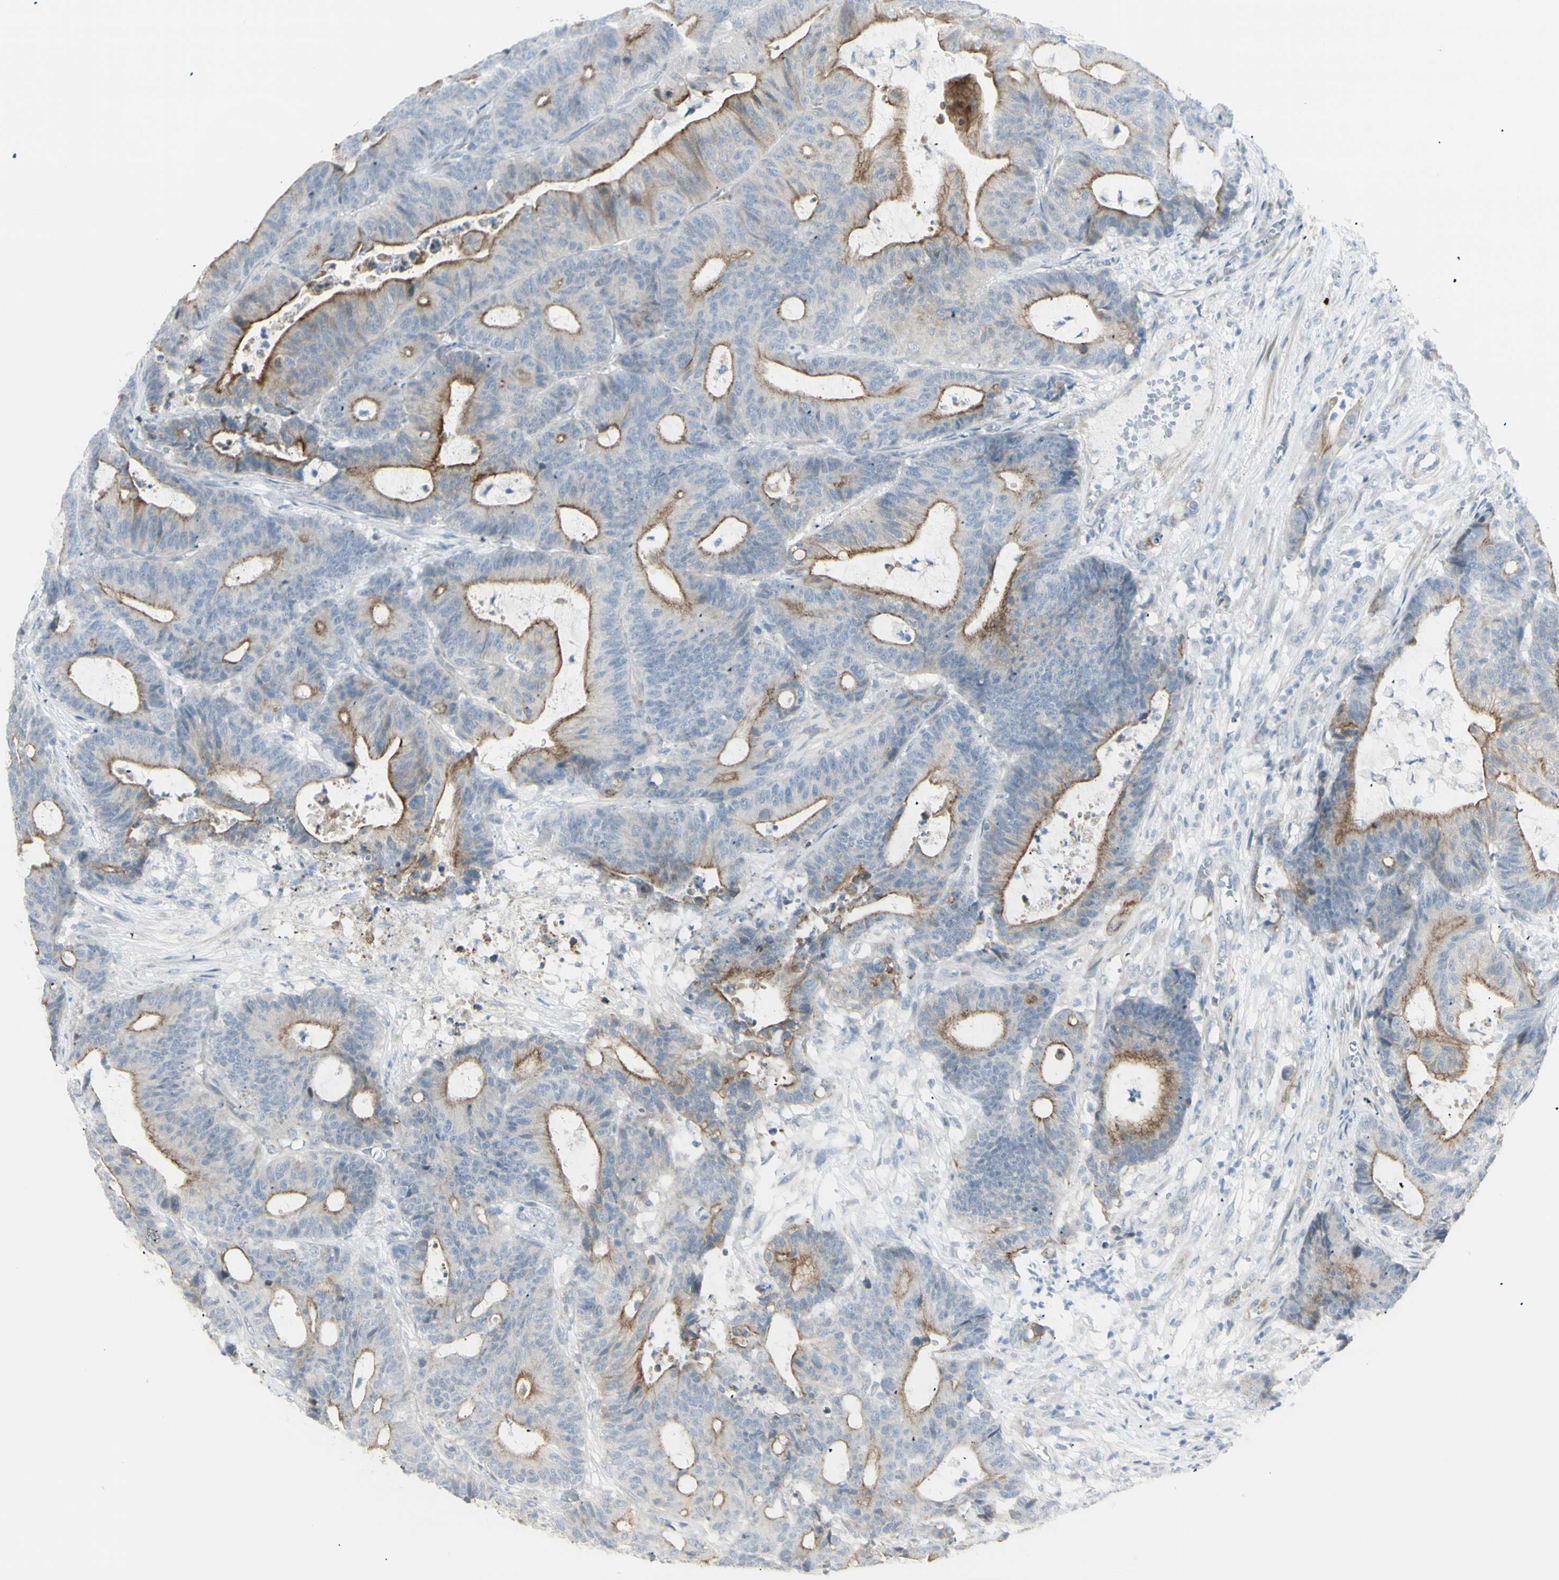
{"staining": {"intensity": "moderate", "quantity": ">75%", "location": "cytoplasmic/membranous"}, "tissue": "colorectal cancer", "cell_type": "Tumor cells", "image_type": "cancer", "snomed": [{"axis": "morphology", "description": "Adenocarcinoma, NOS"}, {"axis": "topography", "description": "Colon"}], "caption": "High-power microscopy captured an immunohistochemistry image of colorectal adenocarcinoma, revealing moderate cytoplasmic/membranous staining in about >75% of tumor cells.", "gene": "NDST4", "patient": {"sex": "female", "age": 84}}